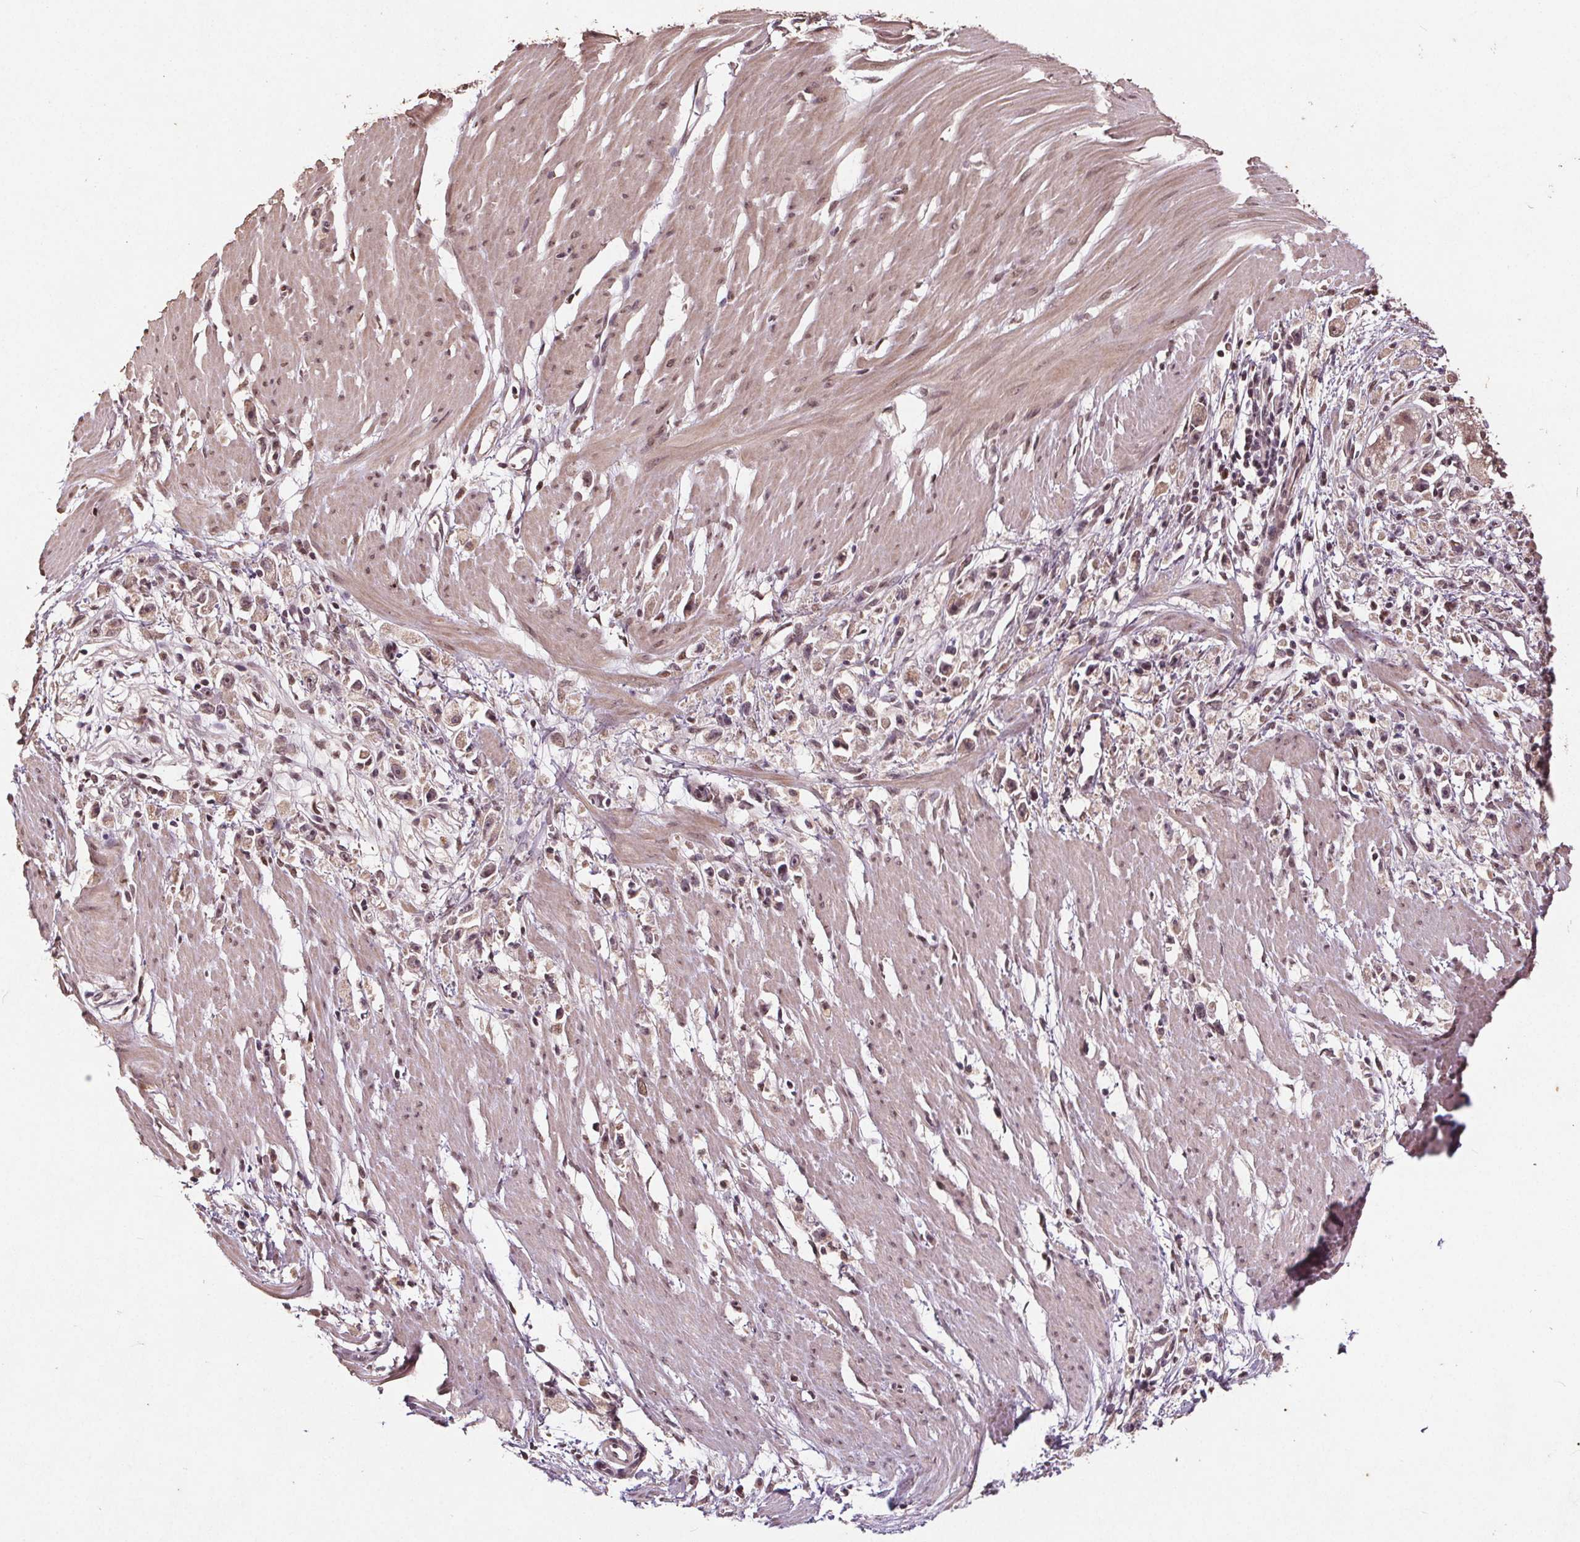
{"staining": {"intensity": "weak", "quantity": ">75%", "location": "nuclear"}, "tissue": "stomach cancer", "cell_type": "Tumor cells", "image_type": "cancer", "snomed": [{"axis": "morphology", "description": "Adenocarcinoma, NOS"}, {"axis": "topography", "description": "Stomach"}], "caption": "High-power microscopy captured an IHC micrograph of stomach adenocarcinoma, revealing weak nuclear positivity in approximately >75% of tumor cells.", "gene": "DNMT3B", "patient": {"sex": "female", "age": 59}}